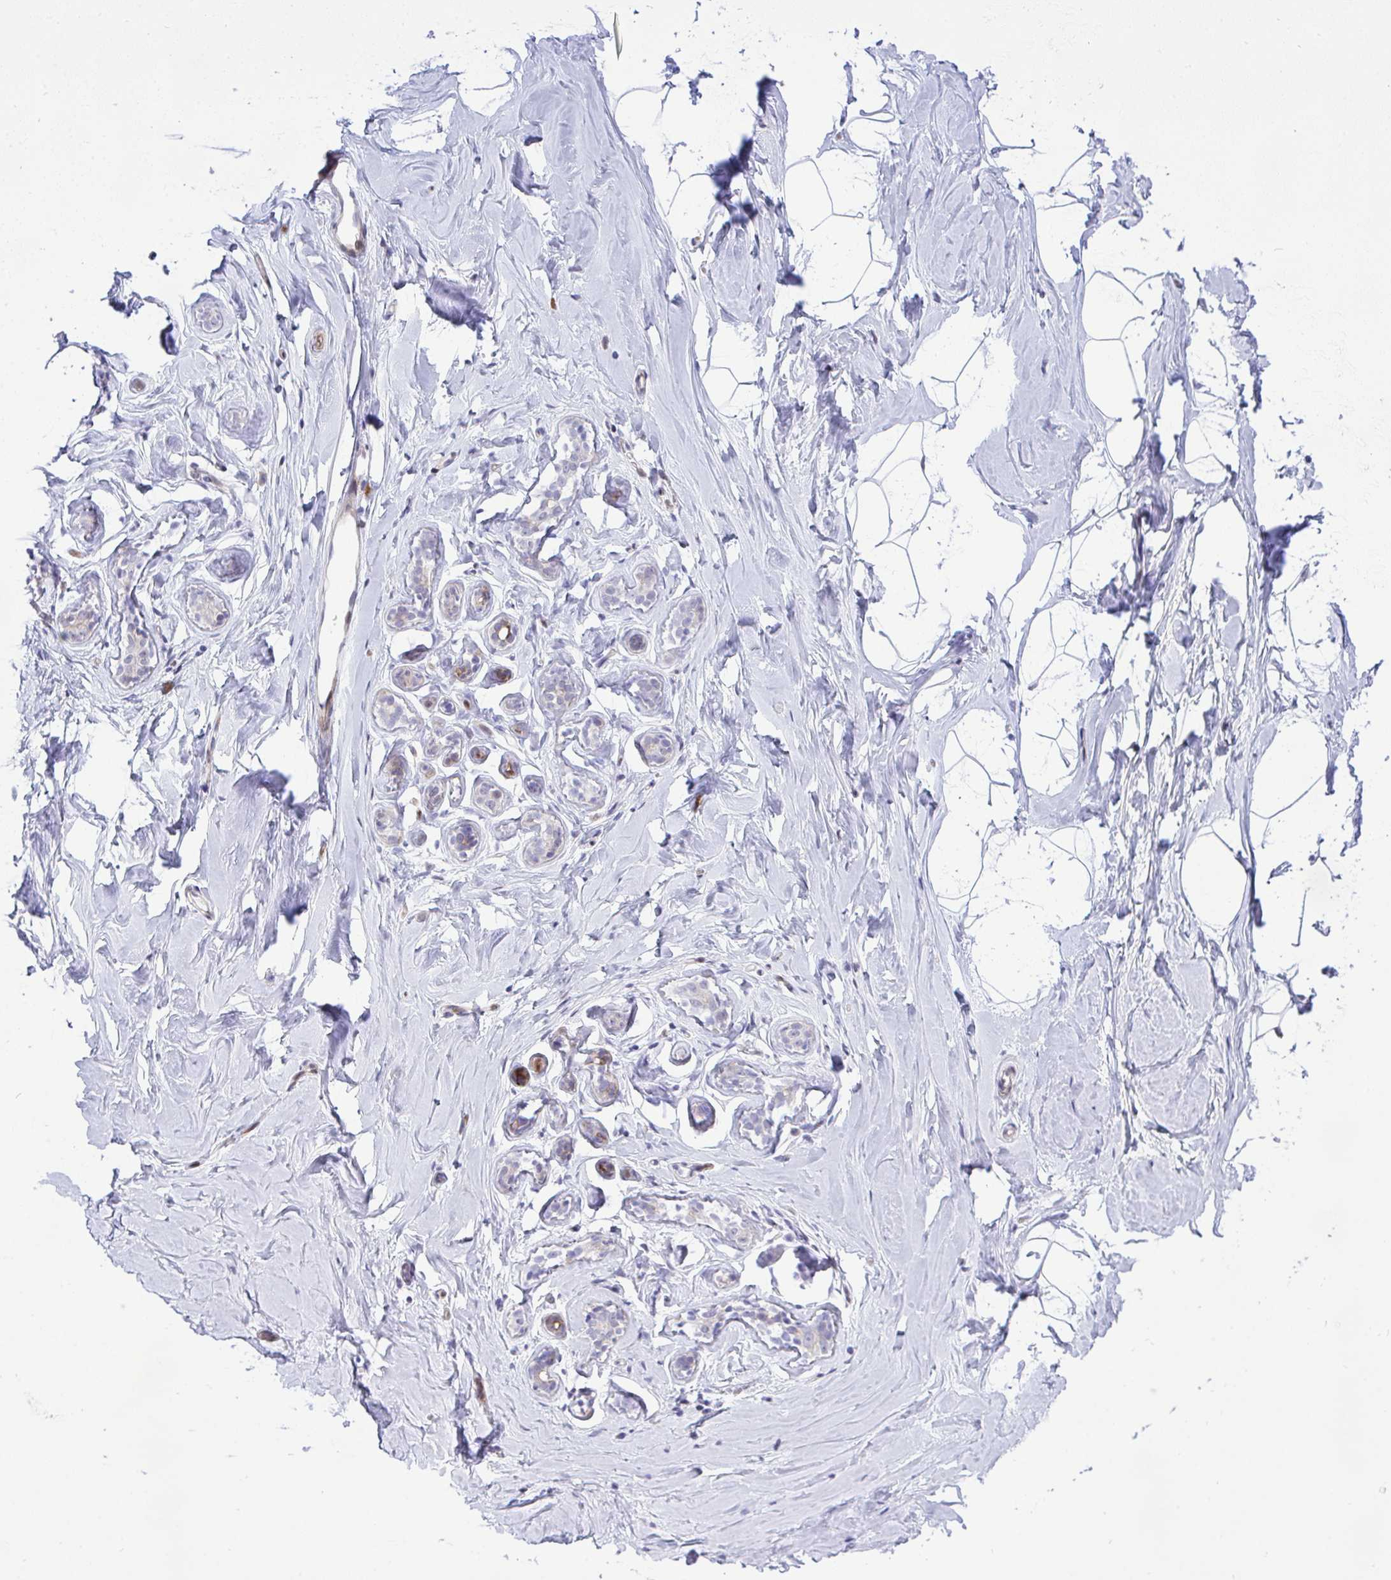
{"staining": {"intensity": "negative", "quantity": "none", "location": "none"}, "tissue": "breast", "cell_type": "Adipocytes", "image_type": "normal", "snomed": [{"axis": "morphology", "description": "Normal tissue, NOS"}, {"axis": "topography", "description": "Breast"}], "caption": "Protein analysis of benign breast shows no significant expression in adipocytes.", "gene": "CASTOR2", "patient": {"sex": "female", "age": 32}}